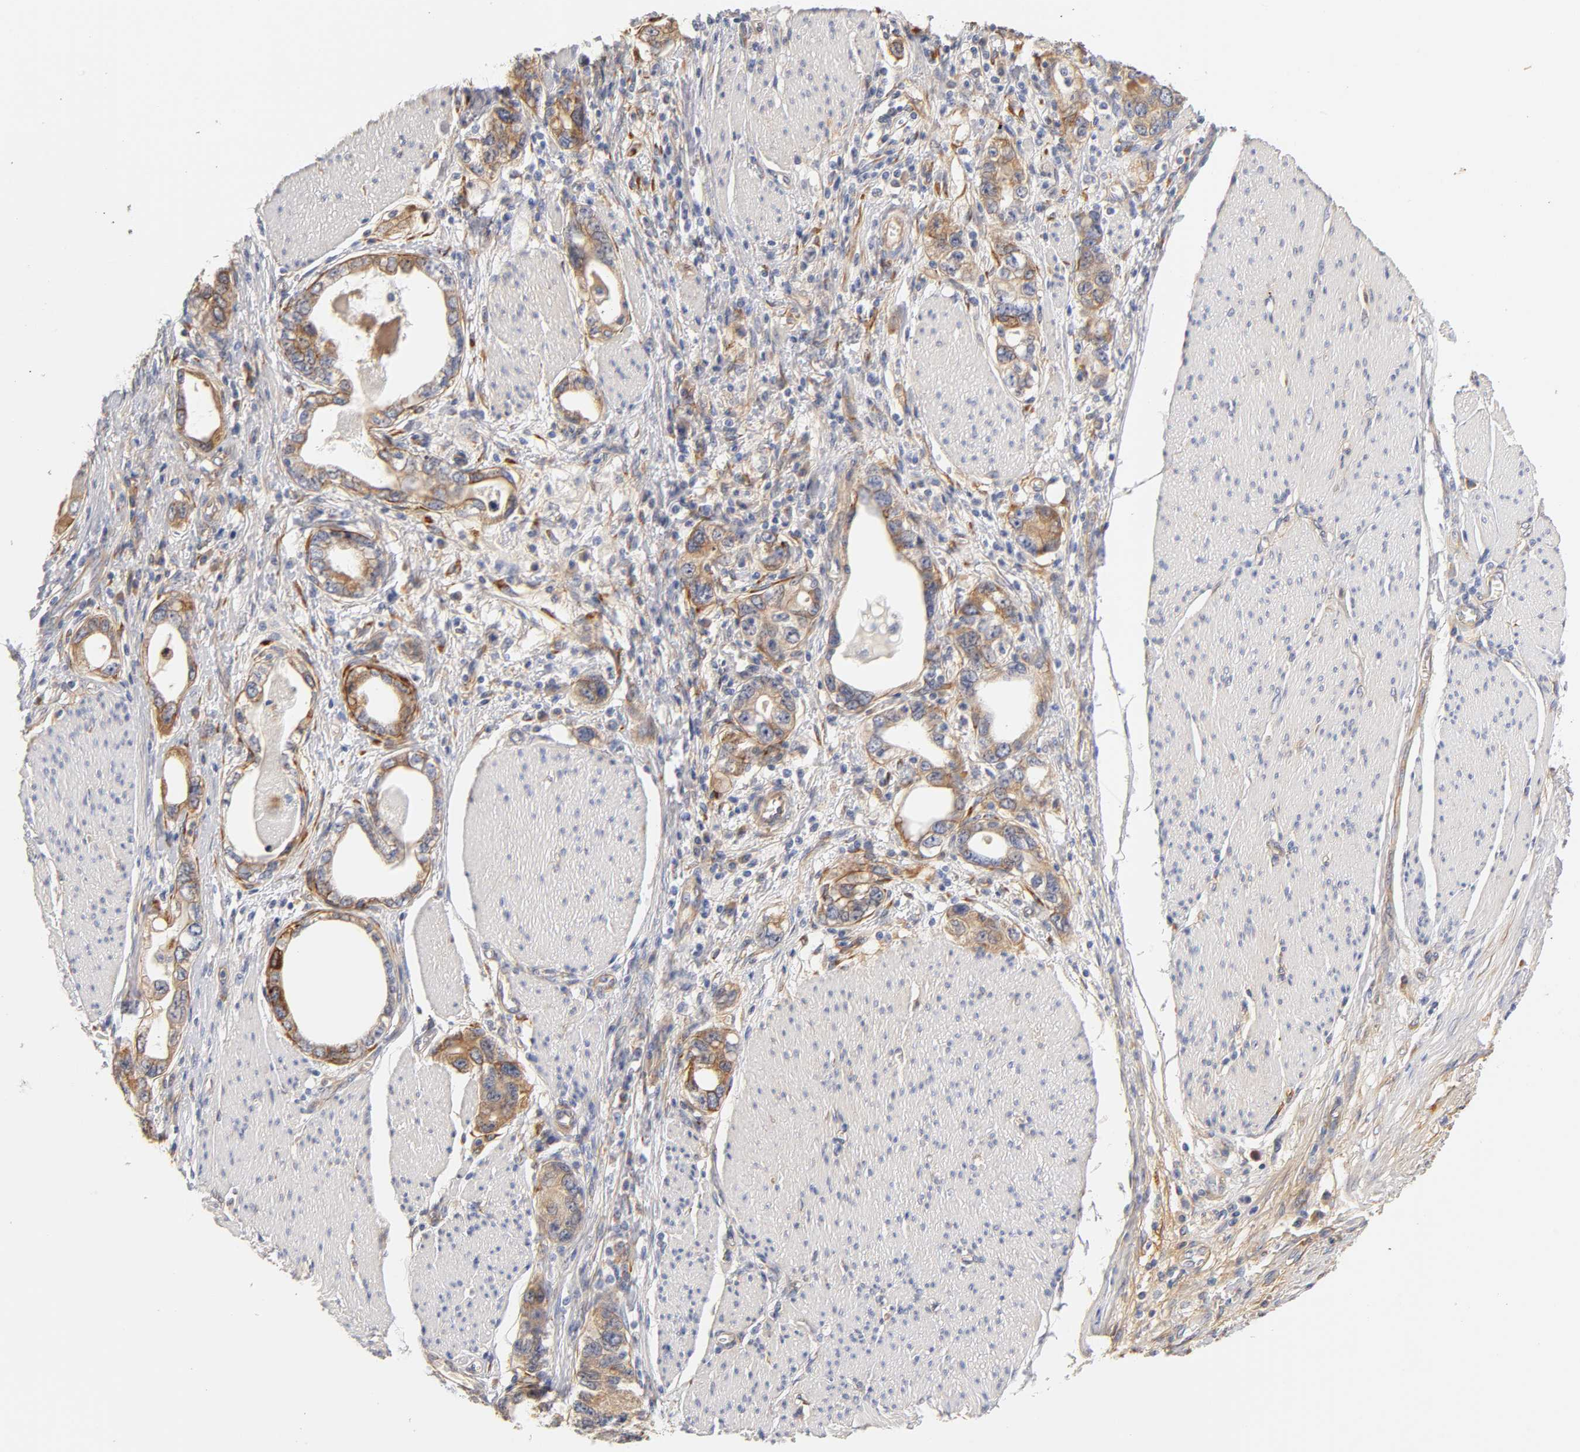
{"staining": {"intensity": "weak", "quantity": "25%-75%", "location": "cytoplasmic/membranous"}, "tissue": "stomach cancer", "cell_type": "Tumor cells", "image_type": "cancer", "snomed": [{"axis": "morphology", "description": "Adenocarcinoma, NOS"}, {"axis": "topography", "description": "Stomach, lower"}], "caption": "Immunohistochemistry (IHC) histopathology image of neoplastic tissue: stomach cancer stained using immunohistochemistry reveals low levels of weak protein expression localized specifically in the cytoplasmic/membranous of tumor cells, appearing as a cytoplasmic/membranous brown color.", "gene": "LAMB1", "patient": {"sex": "female", "age": 93}}